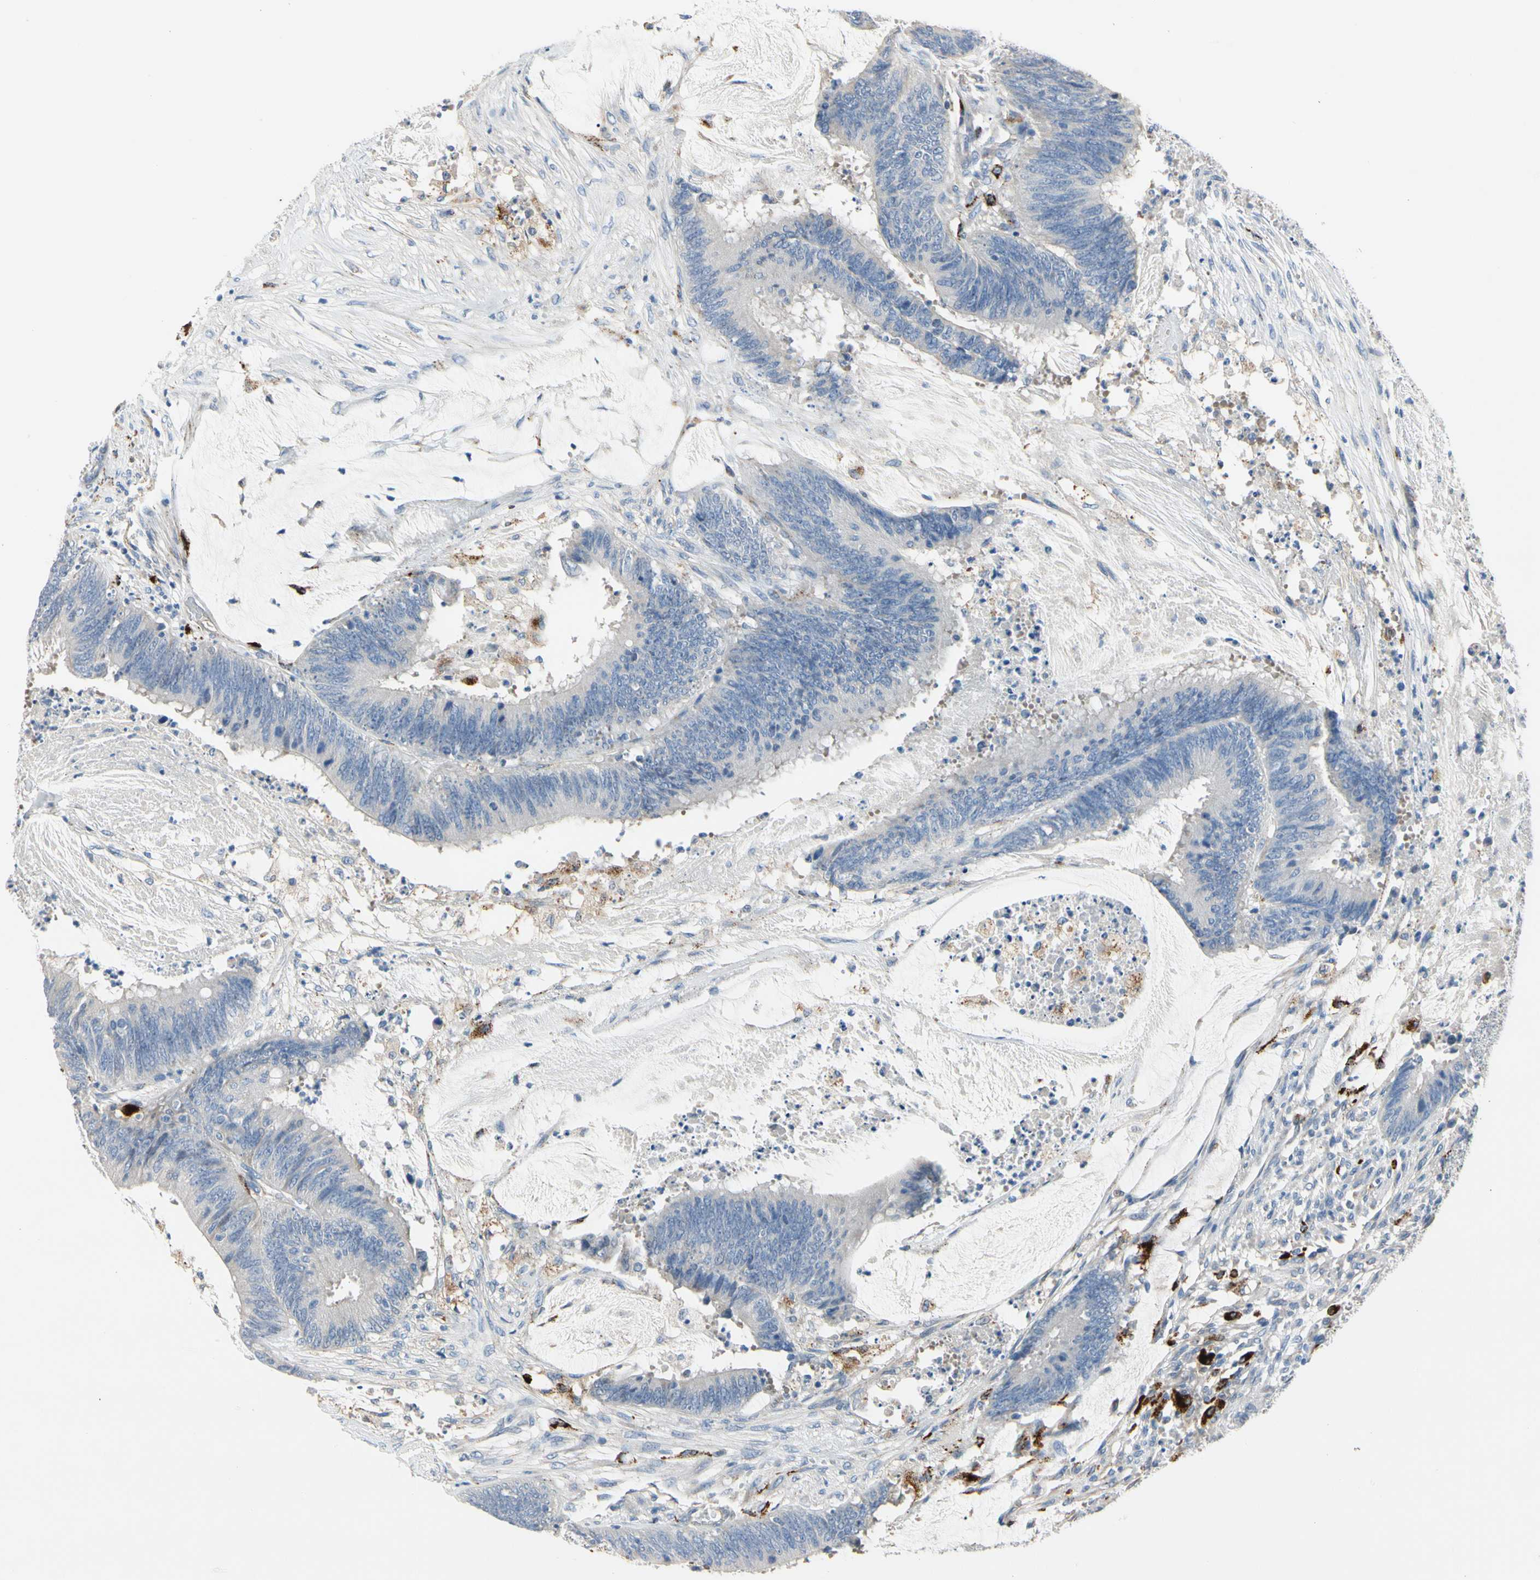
{"staining": {"intensity": "negative", "quantity": "none", "location": "none"}, "tissue": "colorectal cancer", "cell_type": "Tumor cells", "image_type": "cancer", "snomed": [{"axis": "morphology", "description": "Adenocarcinoma, NOS"}, {"axis": "topography", "description": "Rectum"}], "caption": "The immunohistochemistry micrograph has no significant staining in tumor cells of colorectal cancer (adenocarcinoma) tissue.", "gene": "RETSAT", "patient": {"sex": "female", "age": 66}}